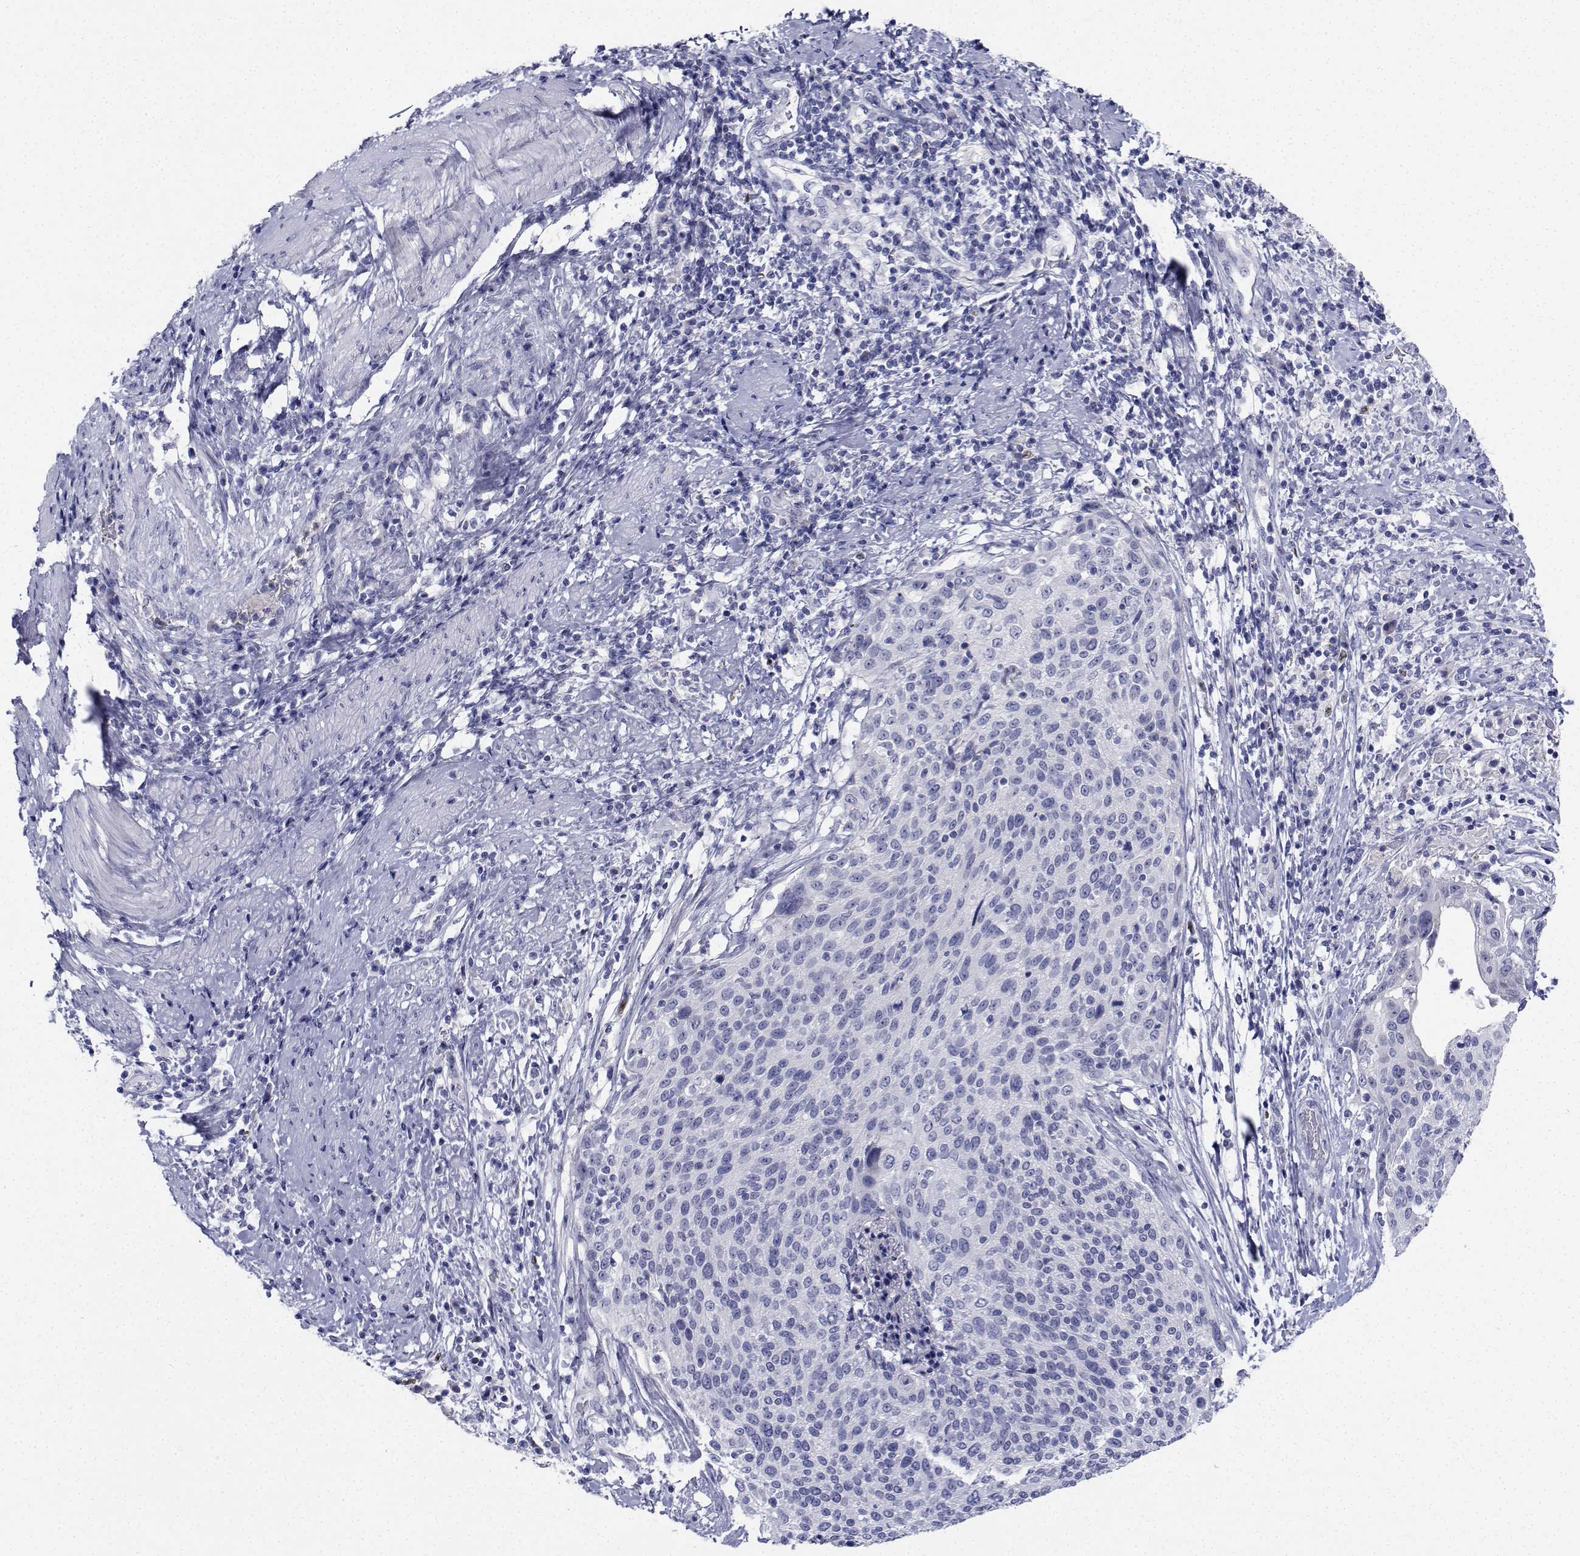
{"staining": {"intensity": "negative", "quantity": "none", "location": "none"}, "tissue": "cervical cancer", "cell_type": "Tumor cells", "image_type": "cancer", "snomed": [{"axis": "morphology", "description": "Squamous cell carcinoma, NOS"}, {"axis": "topography", "description": "Cervix"}], "caption": "High power microscopy photomicrograph of an IHC image of cervical cancer (squamous cell carcinoma), revealing no significant expression in tumor cells.", "gene": "PLXNA4", "patient": {"sex": "female", "age": 31}}